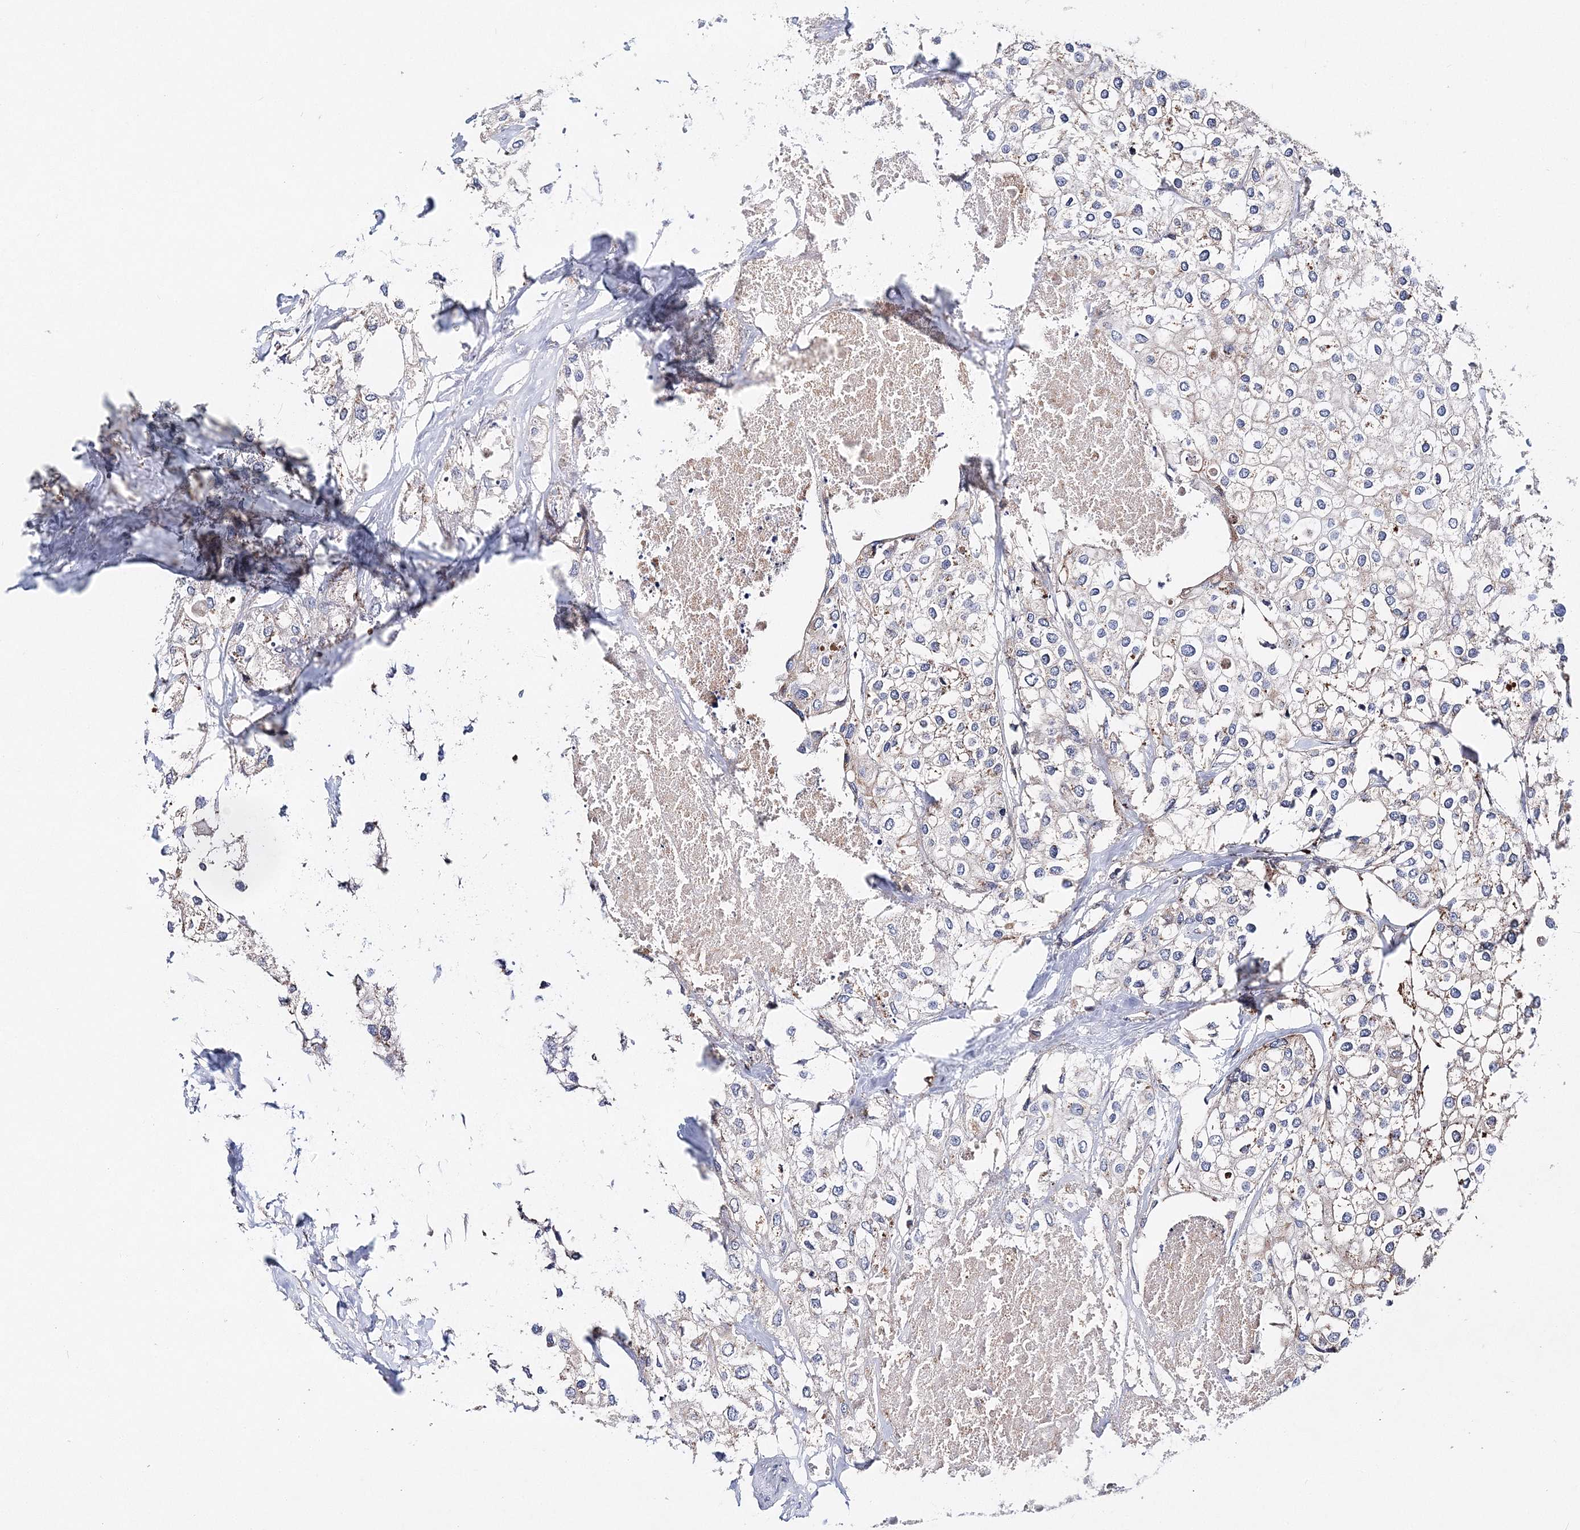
{"staining": {"intensity": "moderate", "quantity": "<25%", "location": "cytoplasmic/membranous"}, "tissue": "urothelial cancer", "cell_type": "Tumor cells", "image_type": "cancer", "snomed": [{"axis": "morphology", "description": "Urothelial carcinoma, High grade"}, {"axis": "topography", "description": "Urinary bladder"}], "caption": "Protein staining shows moderate cytoplasmic/membranous expression in about <25% of tumor cells in urothelial carcinoma (high-grade).", "gene": "C3orf38", "patient": {"sex": "male", "age": 64}}